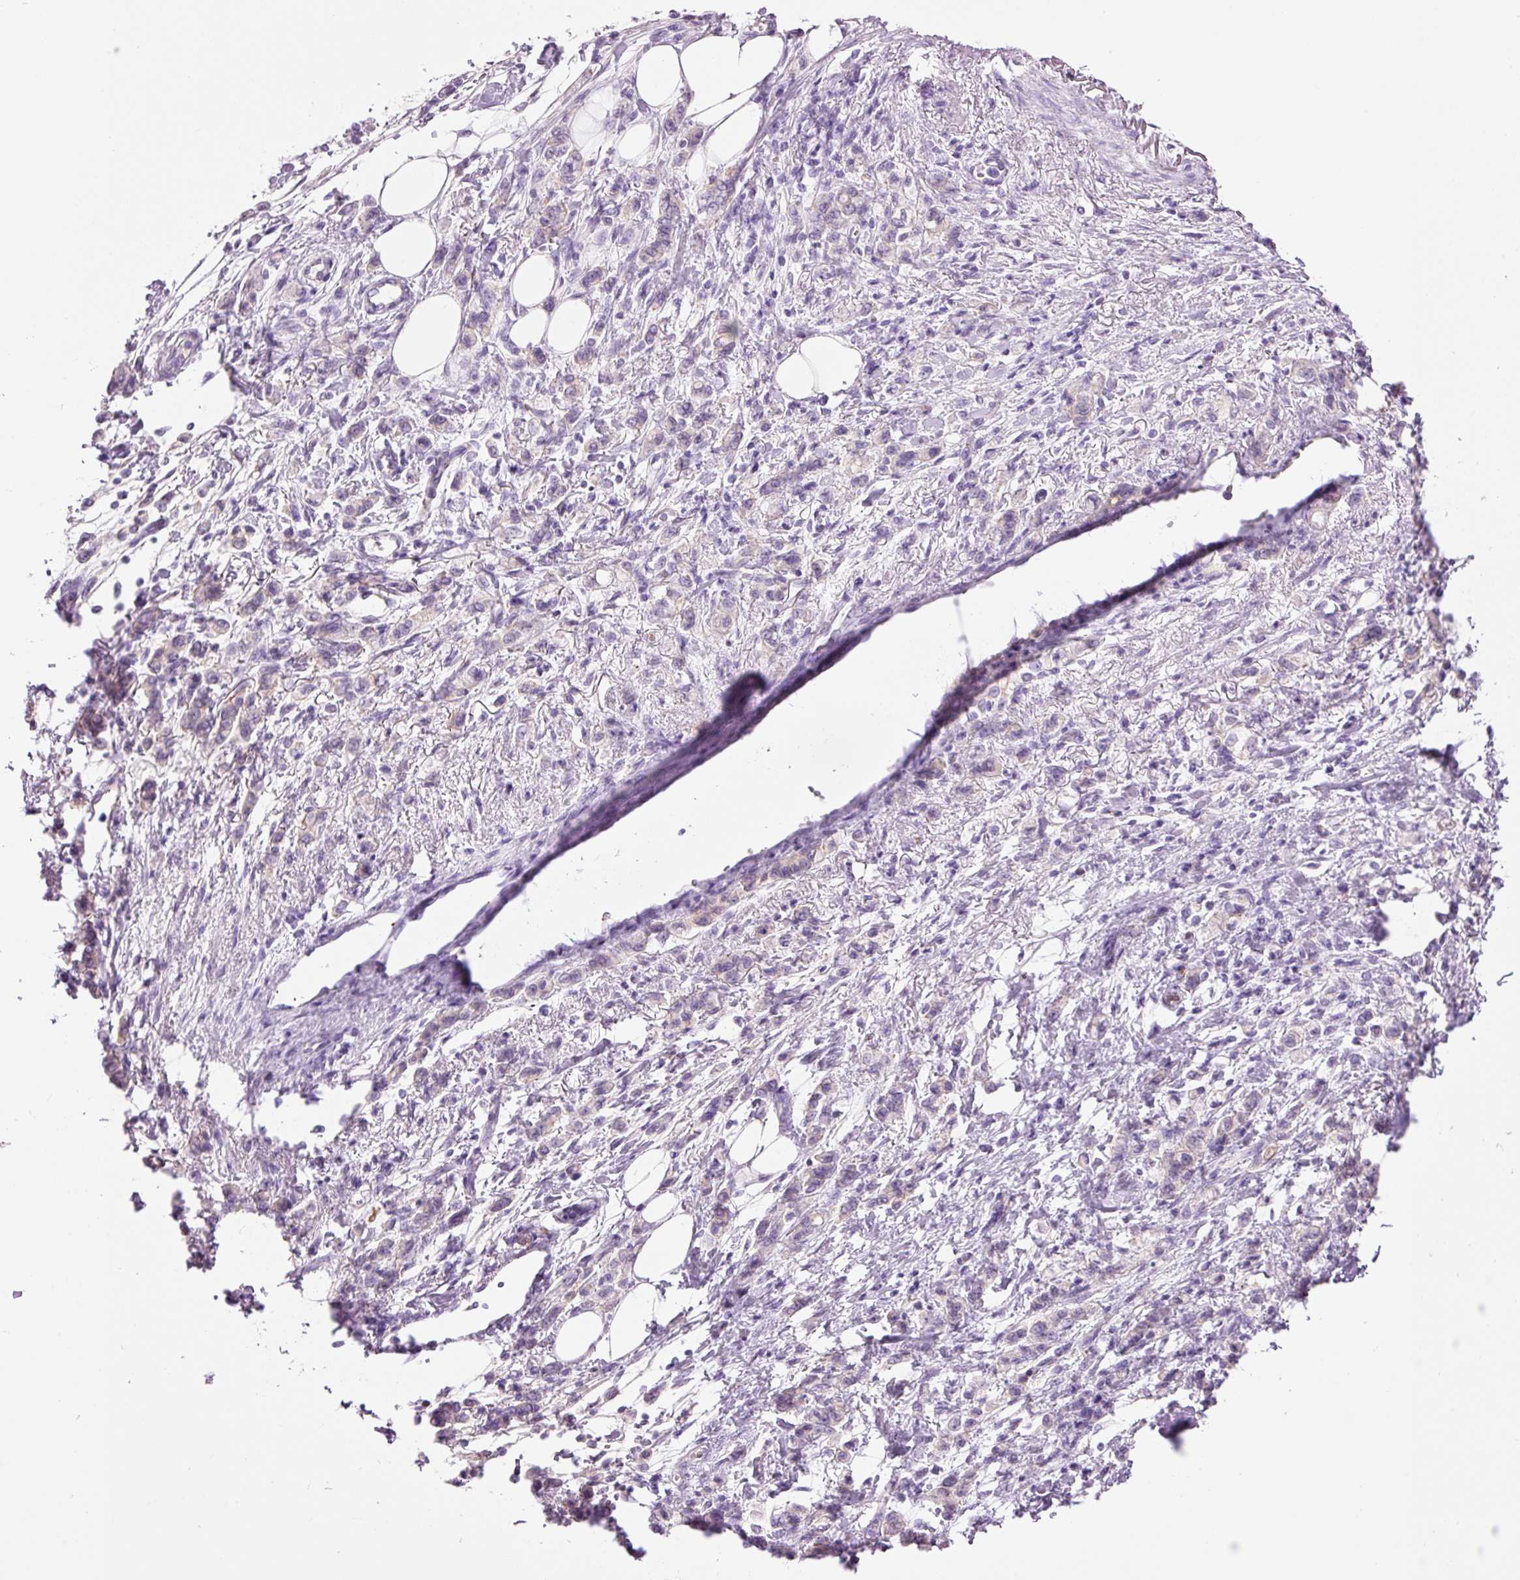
{"staining": {"intensity": "negative", "quantity": "none", "location": "none"}, "tissue": "stomach cancer", "cell_type": "Tumor cells", "image_type": "cancer", "snomed": [{"axis": "morphology", "description": "Adenocarcinoma, NOS"}, {"axis": "topography", "description": "Stomach"}], "caption": "An image of stomach cancer (adenocarcinoma) stained for a protein reveals no brown staining in tumor cells.", "gene": "HSPA4L", "patient": {"sex": "male", "age": 77}}